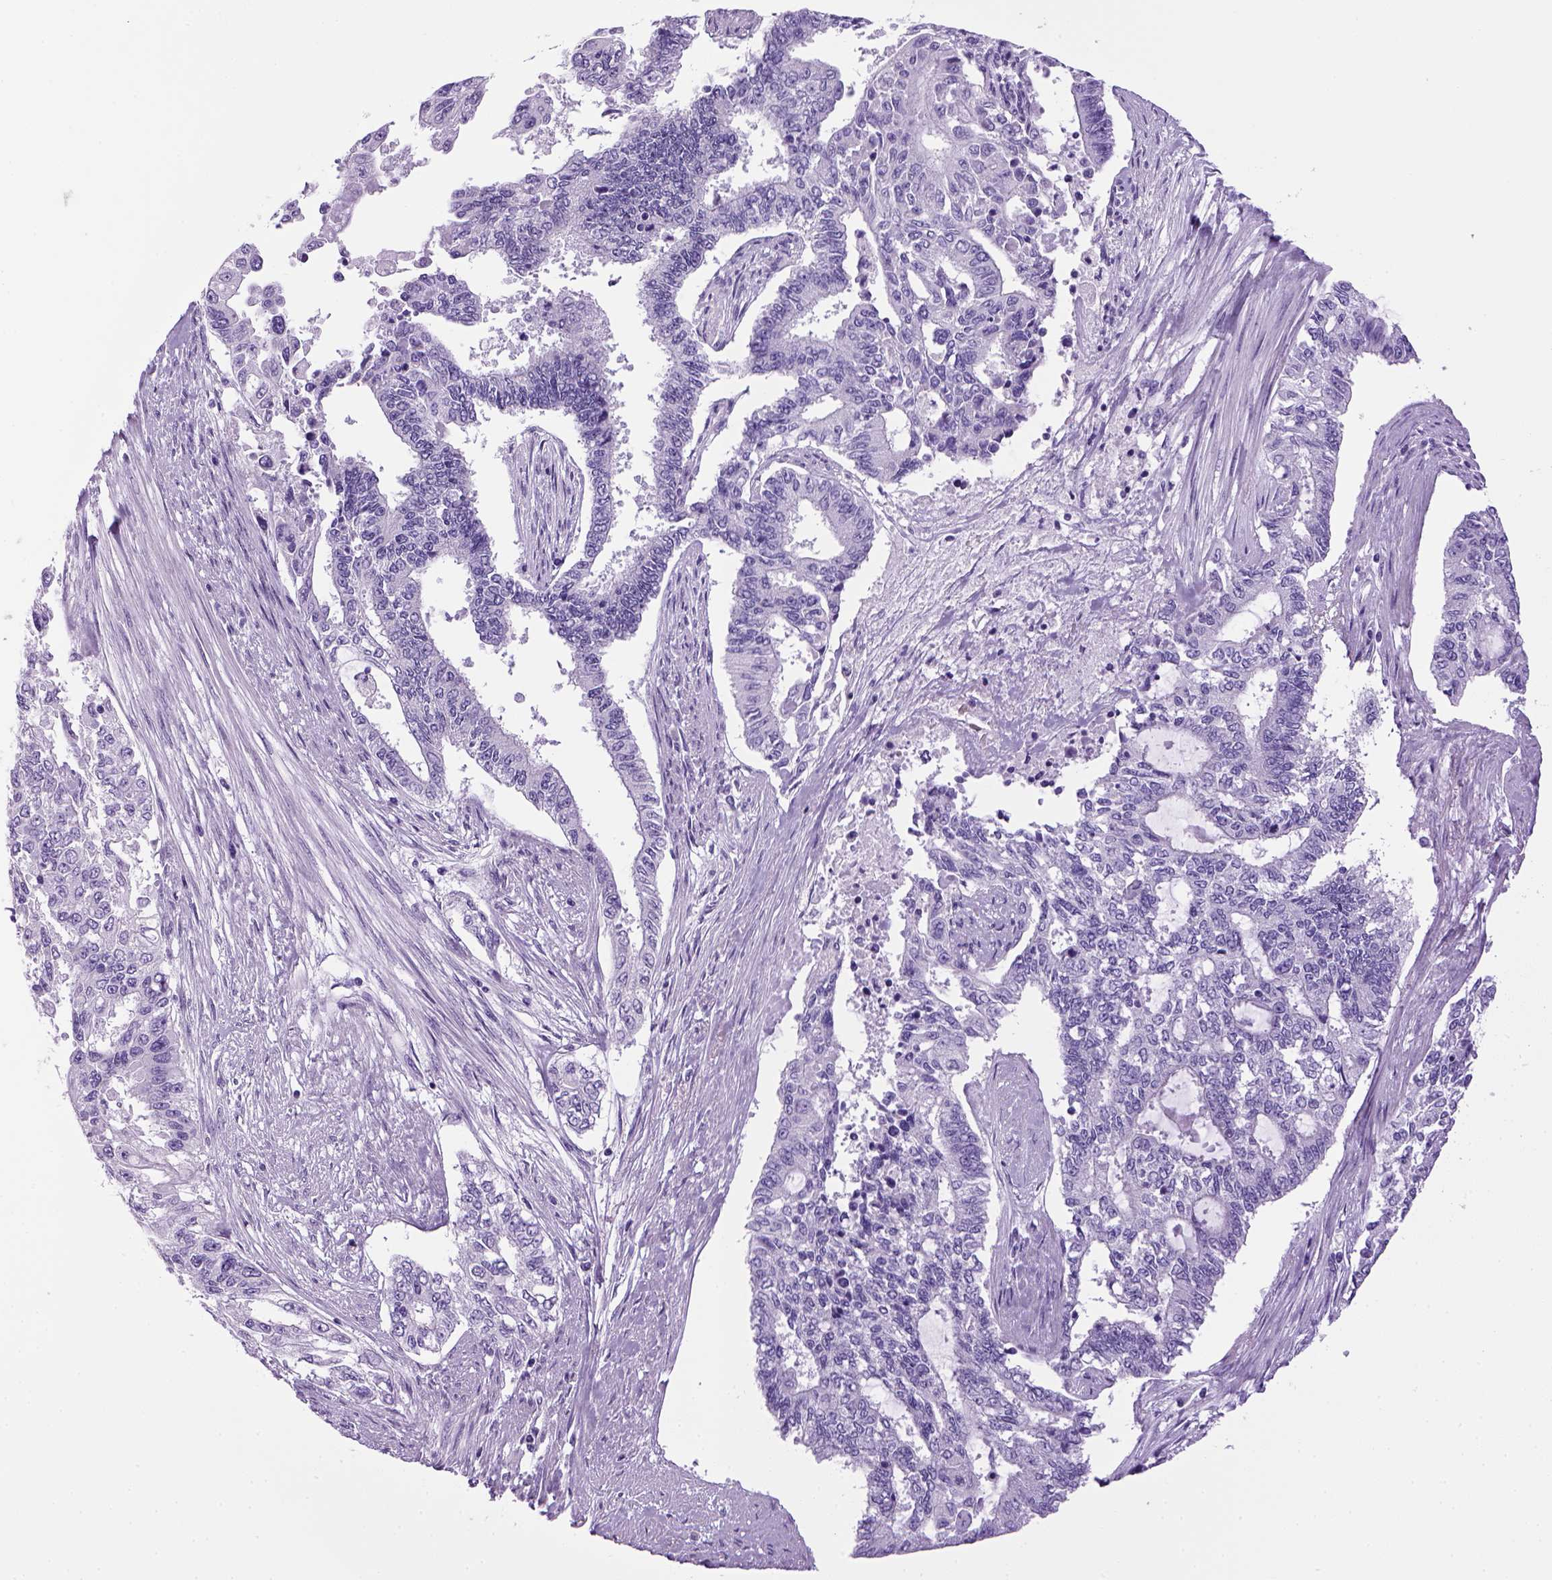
{"staining": {"intensity": "negative", "quantity": "none", "location": "none"}, "tissue": "endometrial cancer", "cell_type": "Tumor cells", "image_type": "cancer", "snomed": [{"axis": "morphology", "description": "Adenocarcinoma, NOS"}, {"axis": "topography", "description": "Uterus"}], "caption": "A histopathology image of endometrial cancer (adenocarcinoma) stained for a protein exhibits no brown staining in tumor cells. (DAB (3,3'-diaminobenzidine) IHC visualized using brightfield microscopy, high magnification).", "gene": "SGCG", "patient": {"sex": "female", "age": 59}}